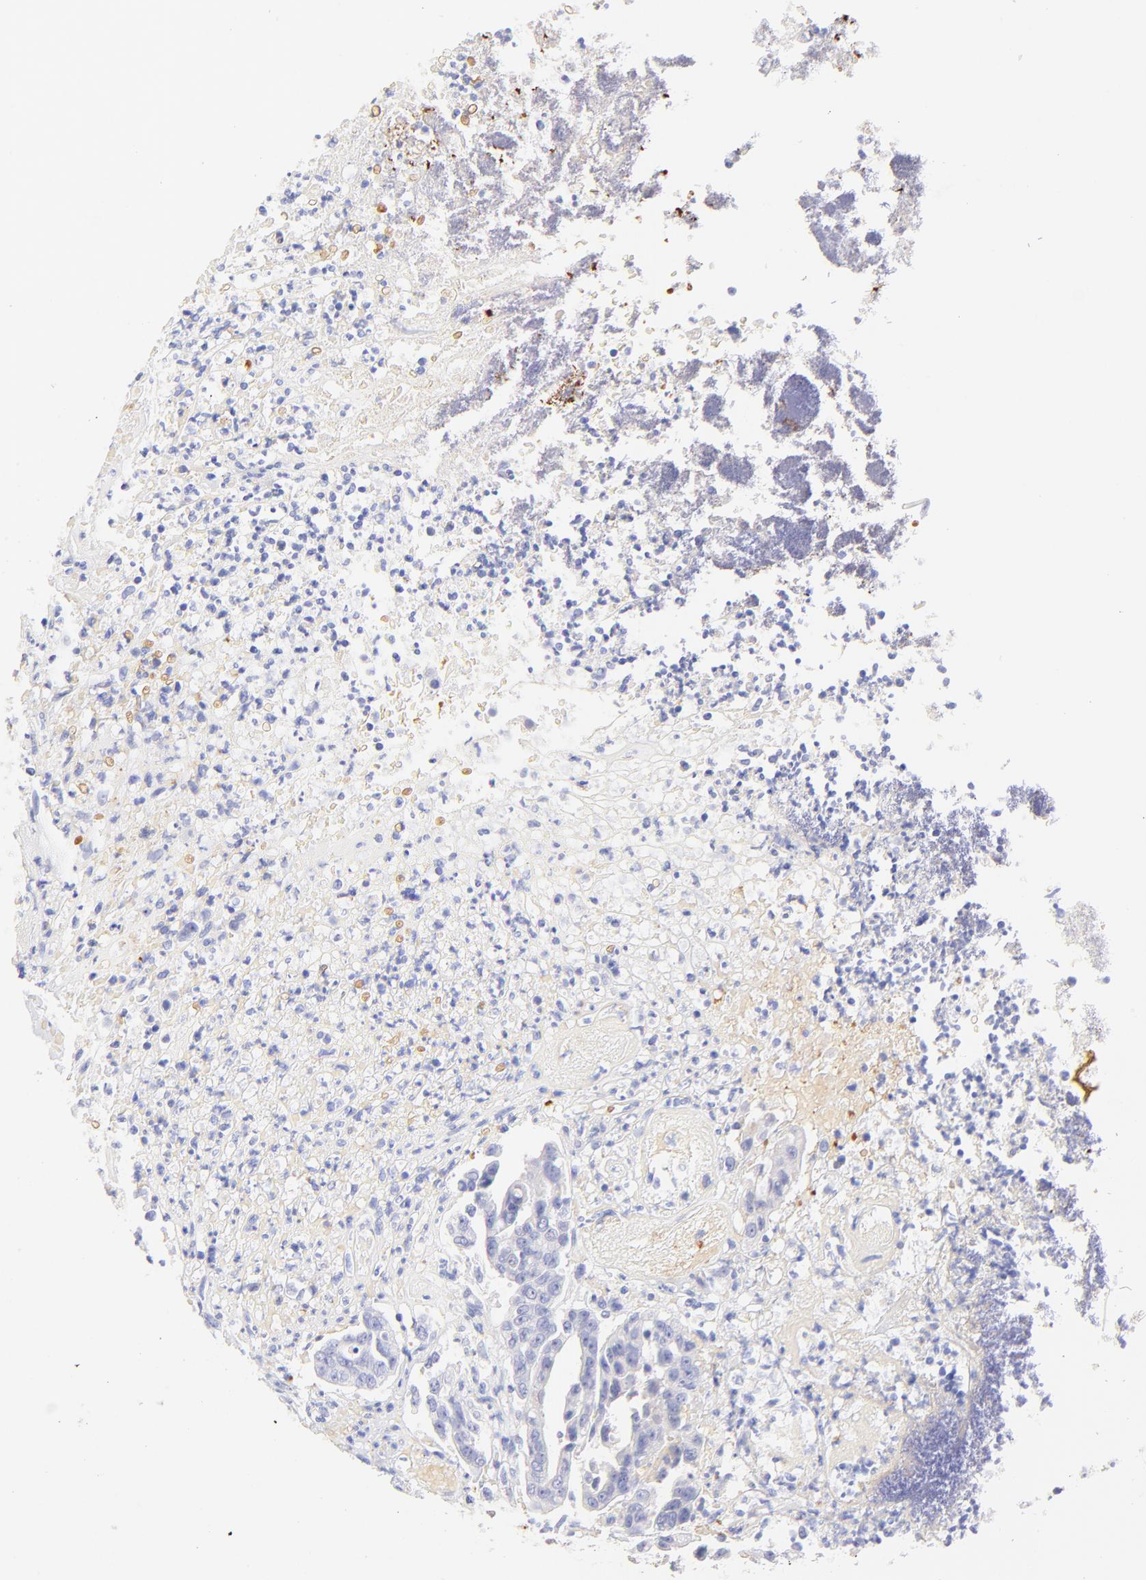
{"staining": {"intensity": "negative", "quantity": "none", "location": "none"}, "tissue": "colorectal cancer", "cell_type": "Tumor cells", "image_type": "cancer", "snomed": [{"axis": "morphology", "description": "Adenocarcinoma, NOS"}, {"axis": "topography", "description": "Colon"}], "caption": "High power microscopy photomicrograph of an immunohistochemistry histopathology image of adenocarcinoma (colorectal), revealing no significant staining in tumor cells.", "gene": "FRMPD3", "patient": {"sex": "female", "age": 70}}